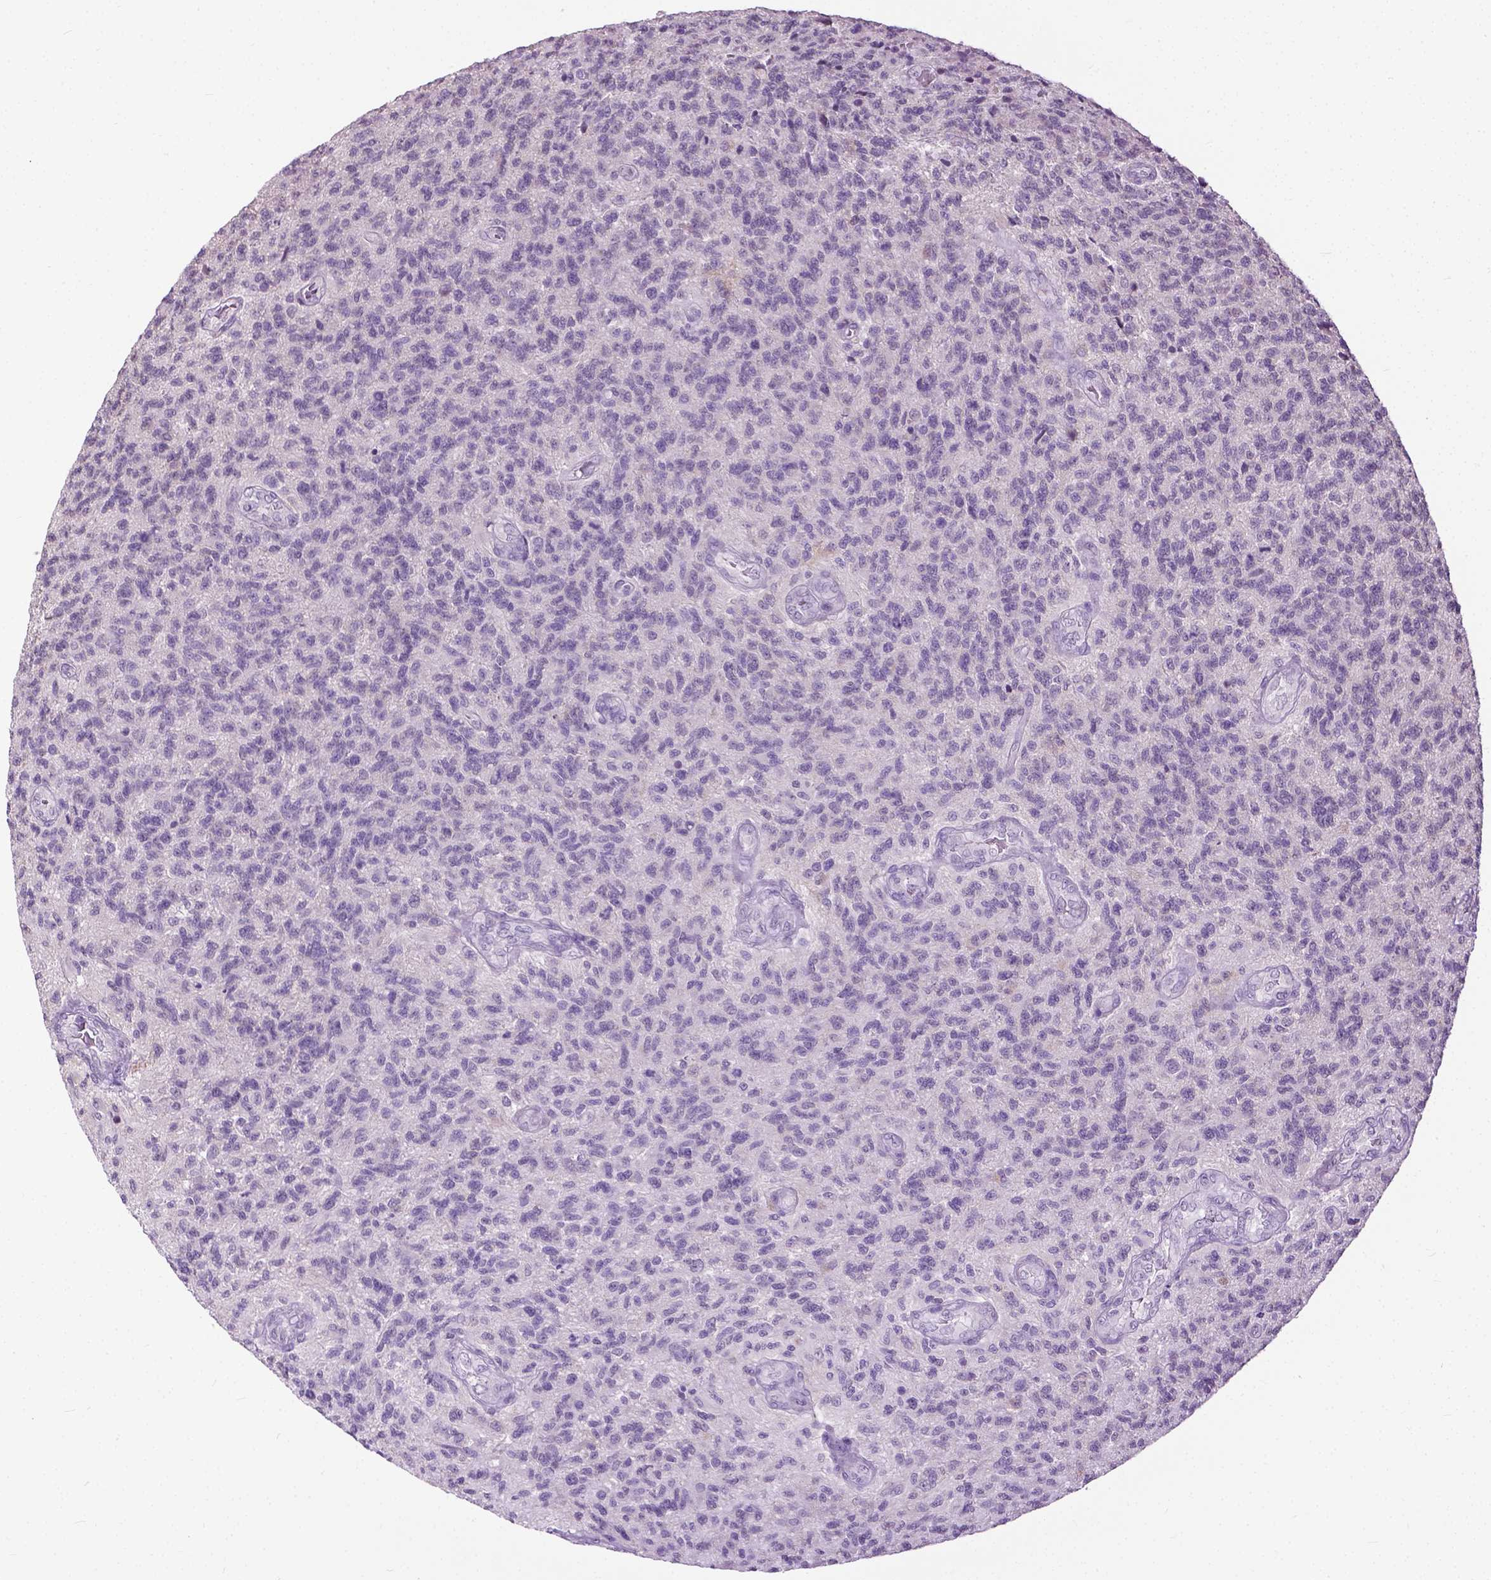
{"staining": {"intensity": "negative", "quantity": "none", "location": "none"}, "tissue": "glioma", "cell_type": "Tumor cells", "image_type": "cancer", "snomed": [{"axis": "morphology", "description": "Glioma, malignant, High grade"}, {"axis": "topography", "description": "Brain"}], "caption": "The image reveals no significant expression in tumor cells of glioma. (DAB (3,3'-diaminobenzidine) immunohistochemistry (IHC), high magnification).", "gene": "GPR37L1", "patient": {"sex": "male", "age": 56}}